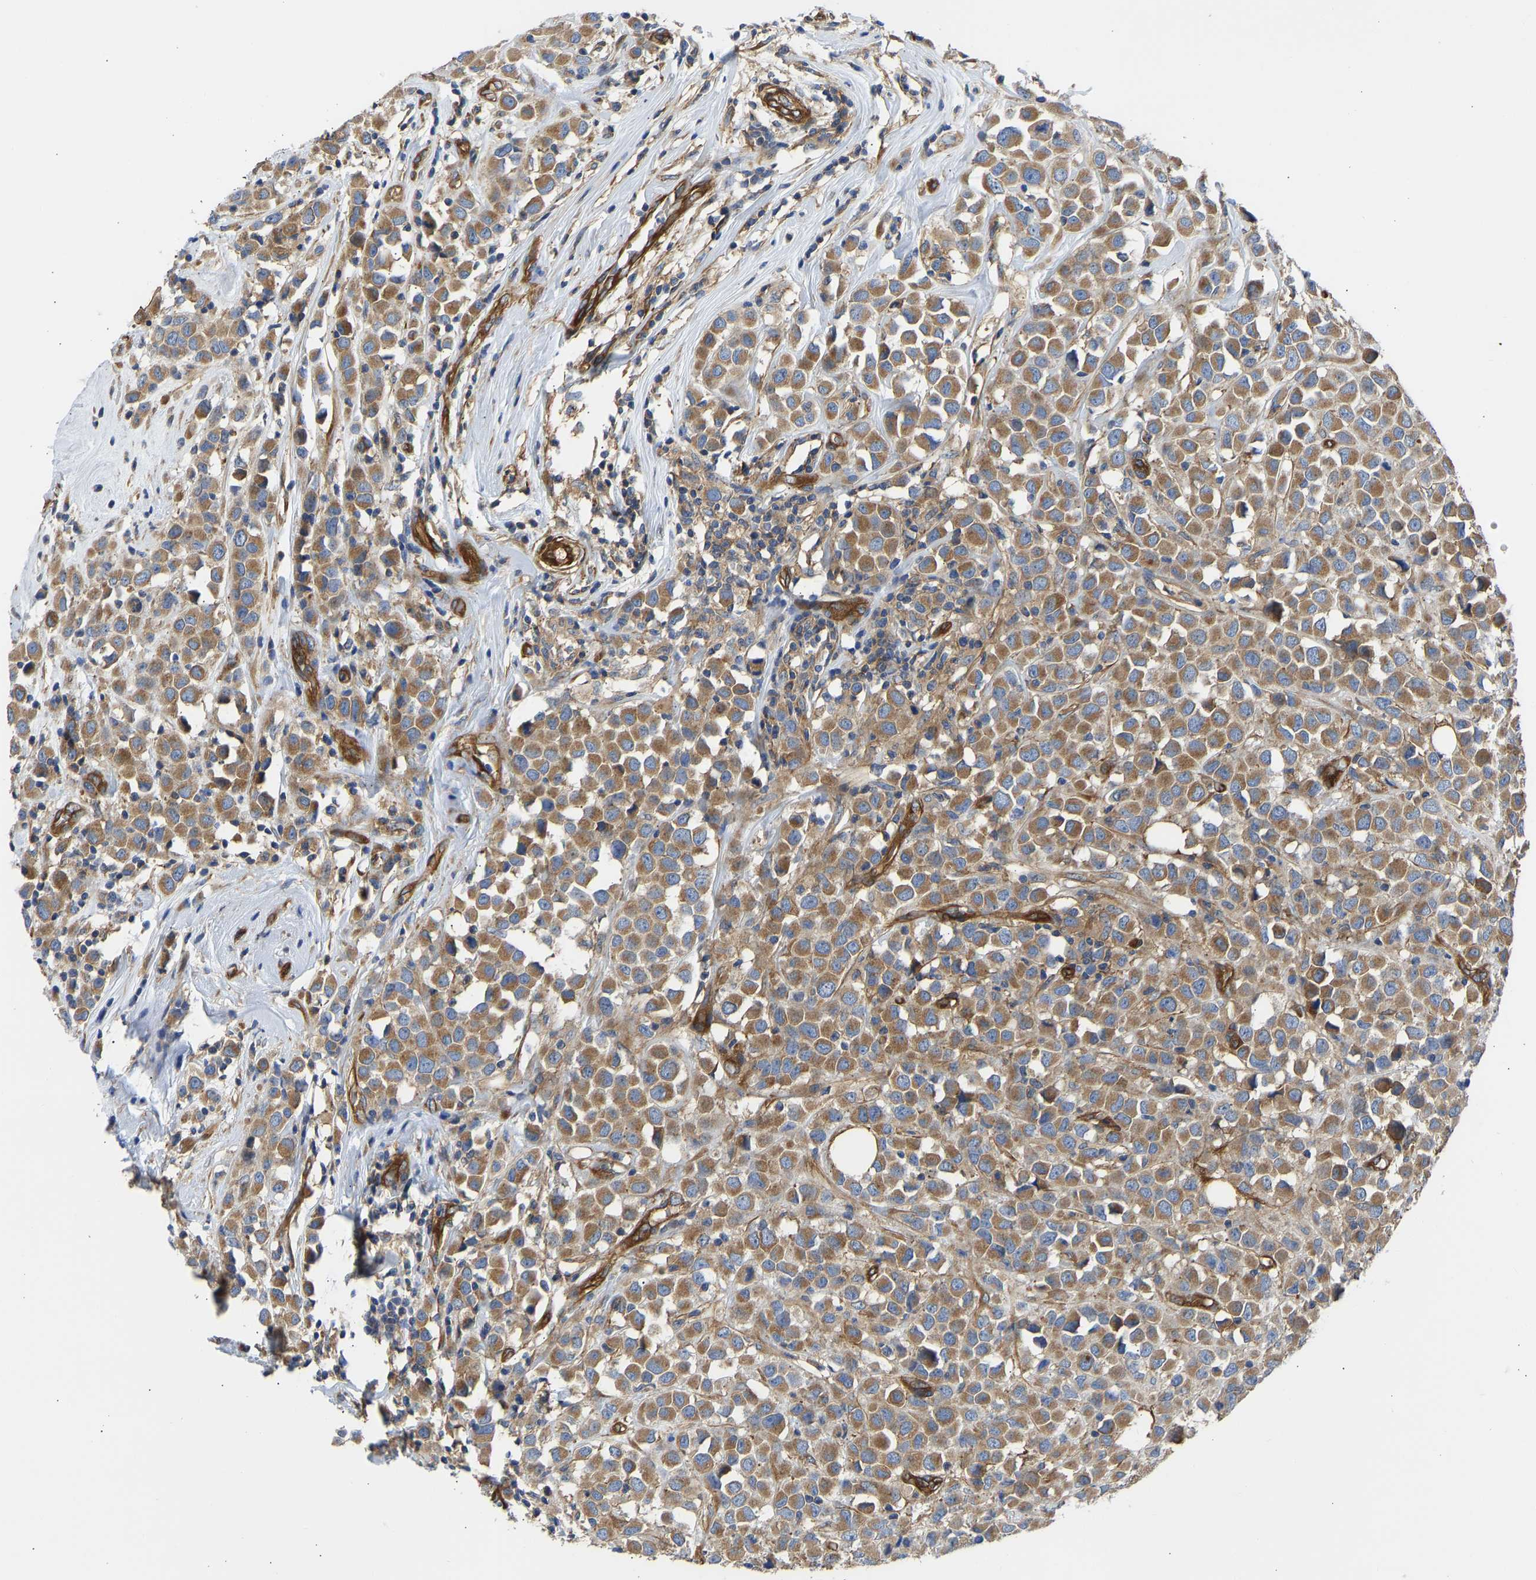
{"staining": {"intensity": "moderate", "quantity": ">75%", "location": "cytoplasmic/membranous"}, "tissue": "breast cancer", "cell_type": "Tumor cells", "image_type": "cancer", "snomed": [{"axis": "morphology", "description": "Duct carcinoma"}, {"axis": "topography", "description": "Breast"}], "caption": "There is medium levels of moderate cytoplasmic/membranous expression in tumor cells of breast cancer, as demonstrated by immunohistochemical staining (brown color).", "gene": "MYO1C", "patient": {"sex": "female", "age": 61}}